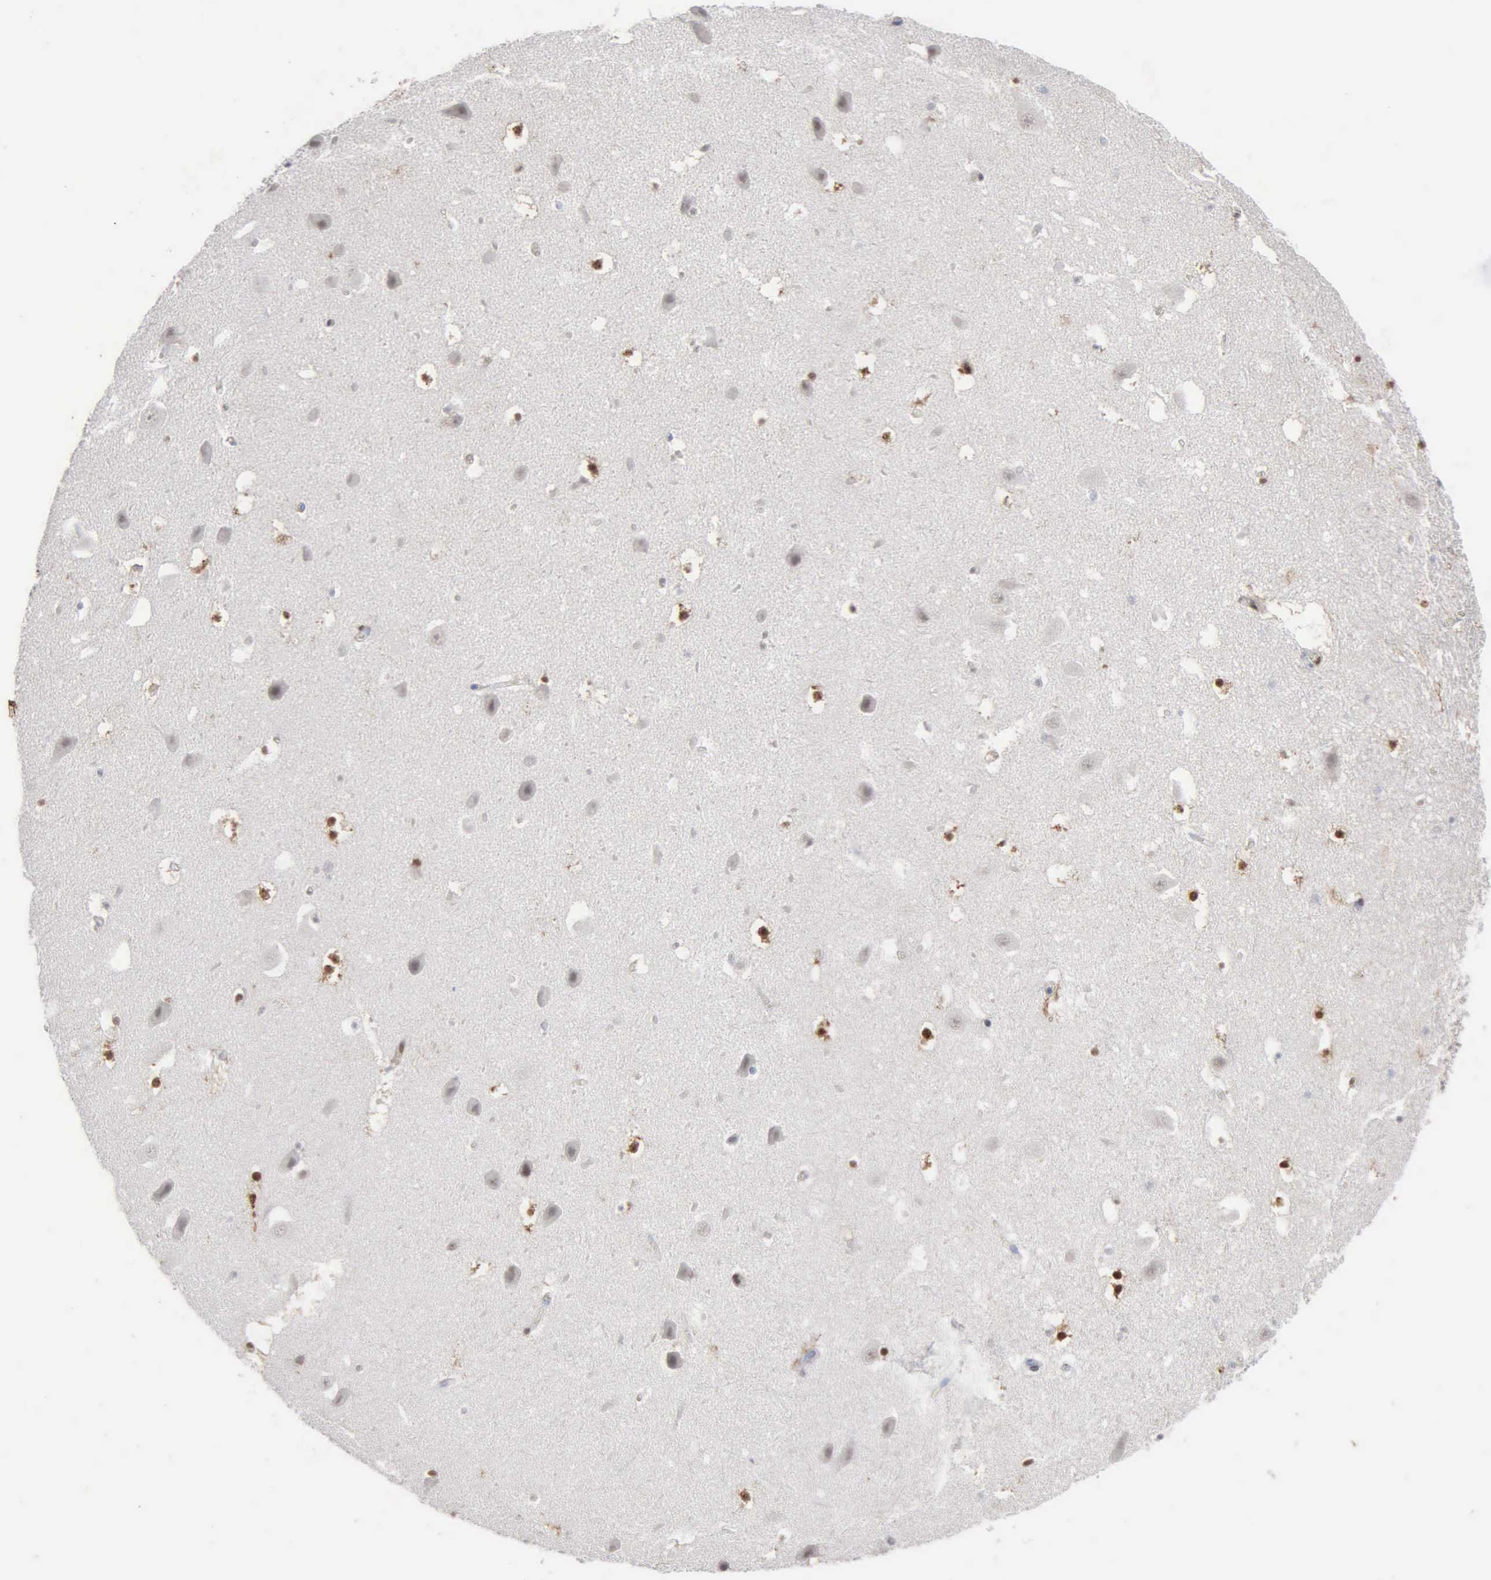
{"staining": {"intensity": "strong", "quantity": "<25%", "location": "nuclear"}, "tissue": "hippocampus", "cell_type": "Glial cells", "image_type": "normal", "snomed": [{"axis": "morphology", "description": "Normal tissue, NOS"}, {"axis": "topography", "description": "Hippocampus"}], "caption": "The micrograph demonstrates staining of benign hippocampus, revealing strong nuclear protein staining (brown color) within glial cells. (DAB IHC with brightfield microscopy, high magnification).", "gene": "FGF2", "patient": {"sex": "male", "age": 45}}